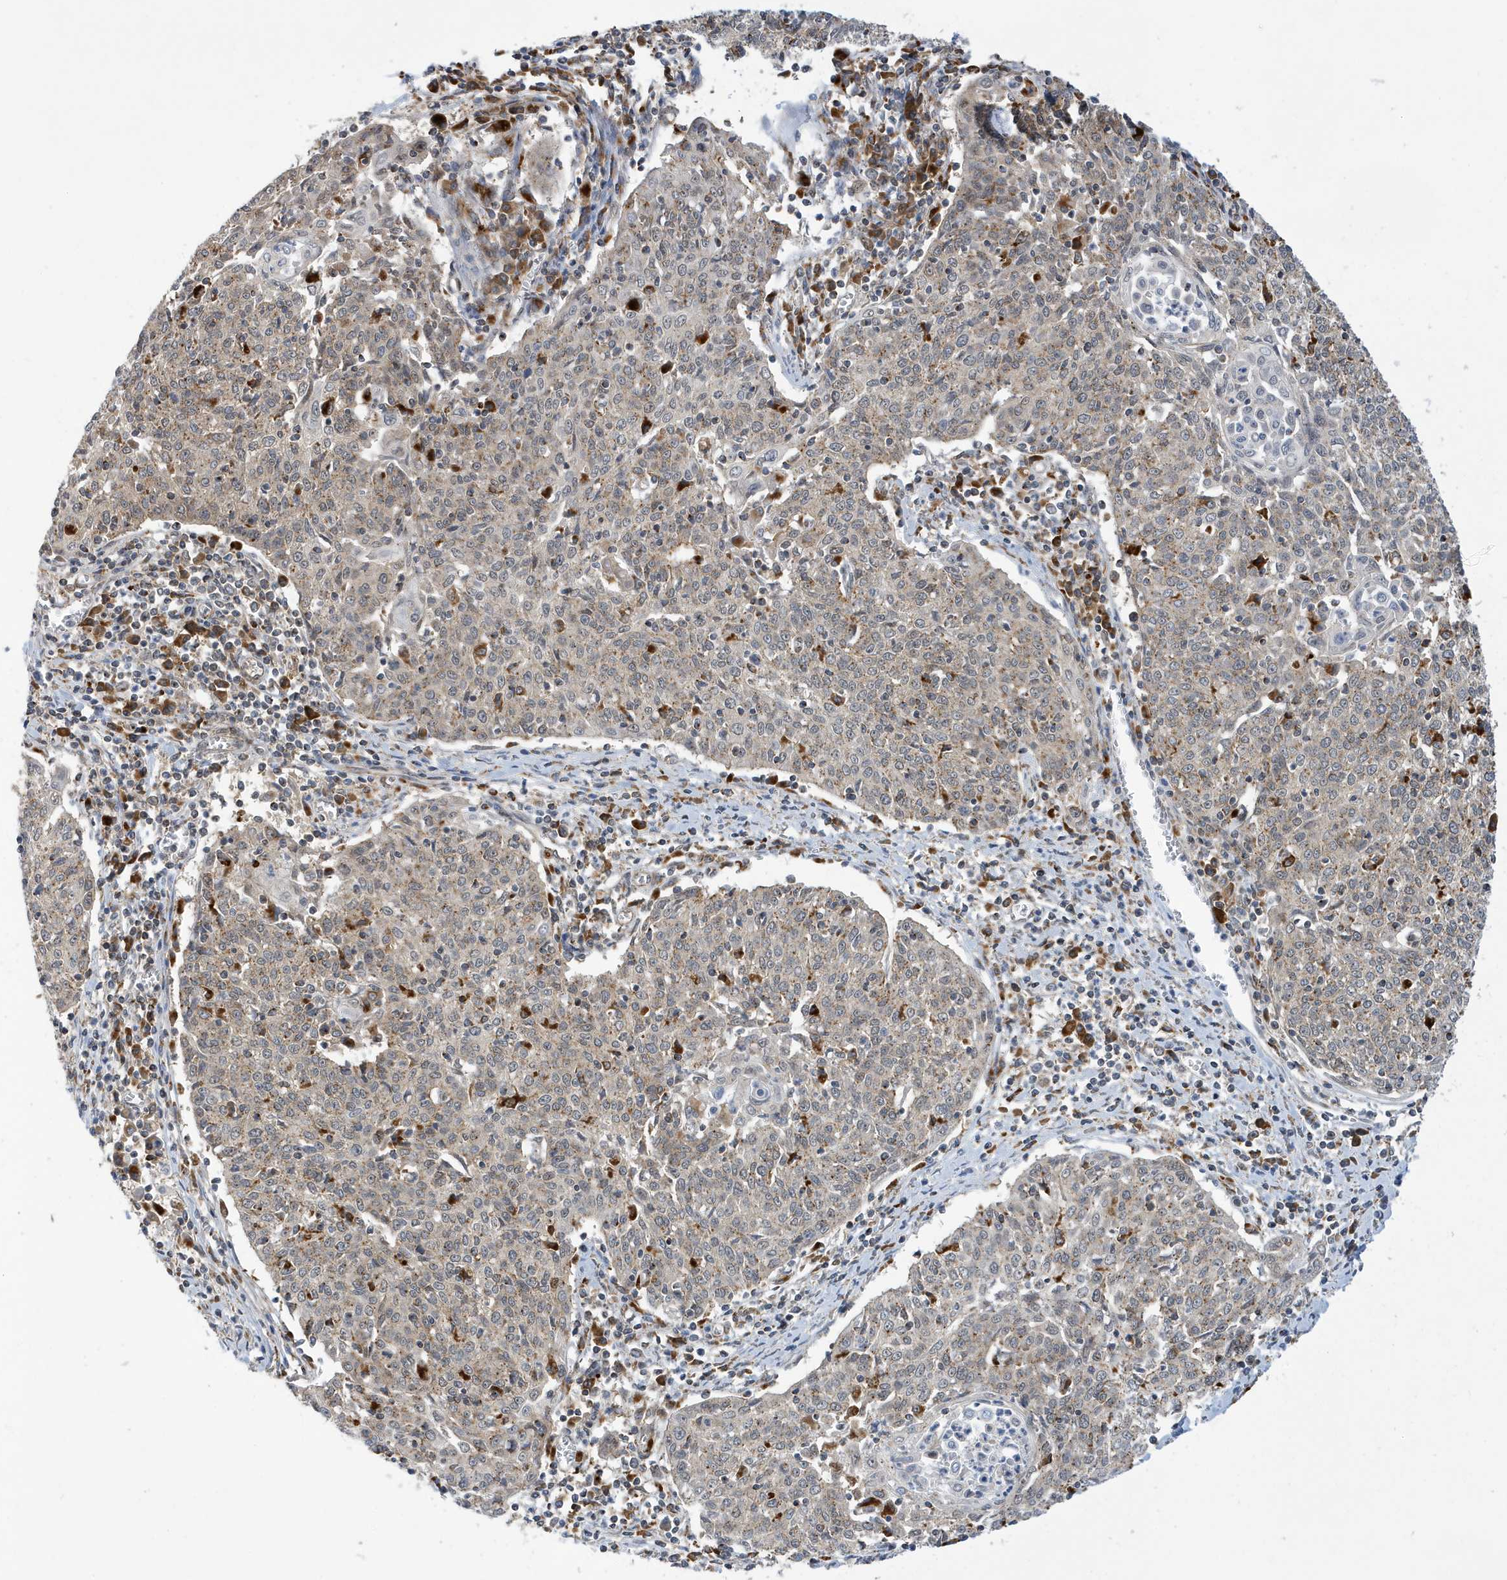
{"staining": {"intensity": "weak", "quantity": ">75%", "location": "cytoplasmic/membranous"}, "tissue": "cervical cancer", "cell_type": "Tumor cells", "image_type": "cancer", "snomed": [{"axis": "morphology", "description": "Squamous cell carcinoma, NOS"}, {"axis": "topography", "description": "Cervix"}], "caption": "Tumor cells show low levels of weak cytoplasmic/membranous positivity in approximately >75% of cells in cervical cancer.", "gene": "ZNF507", "patient": {"sex": "female", "age": 48}}